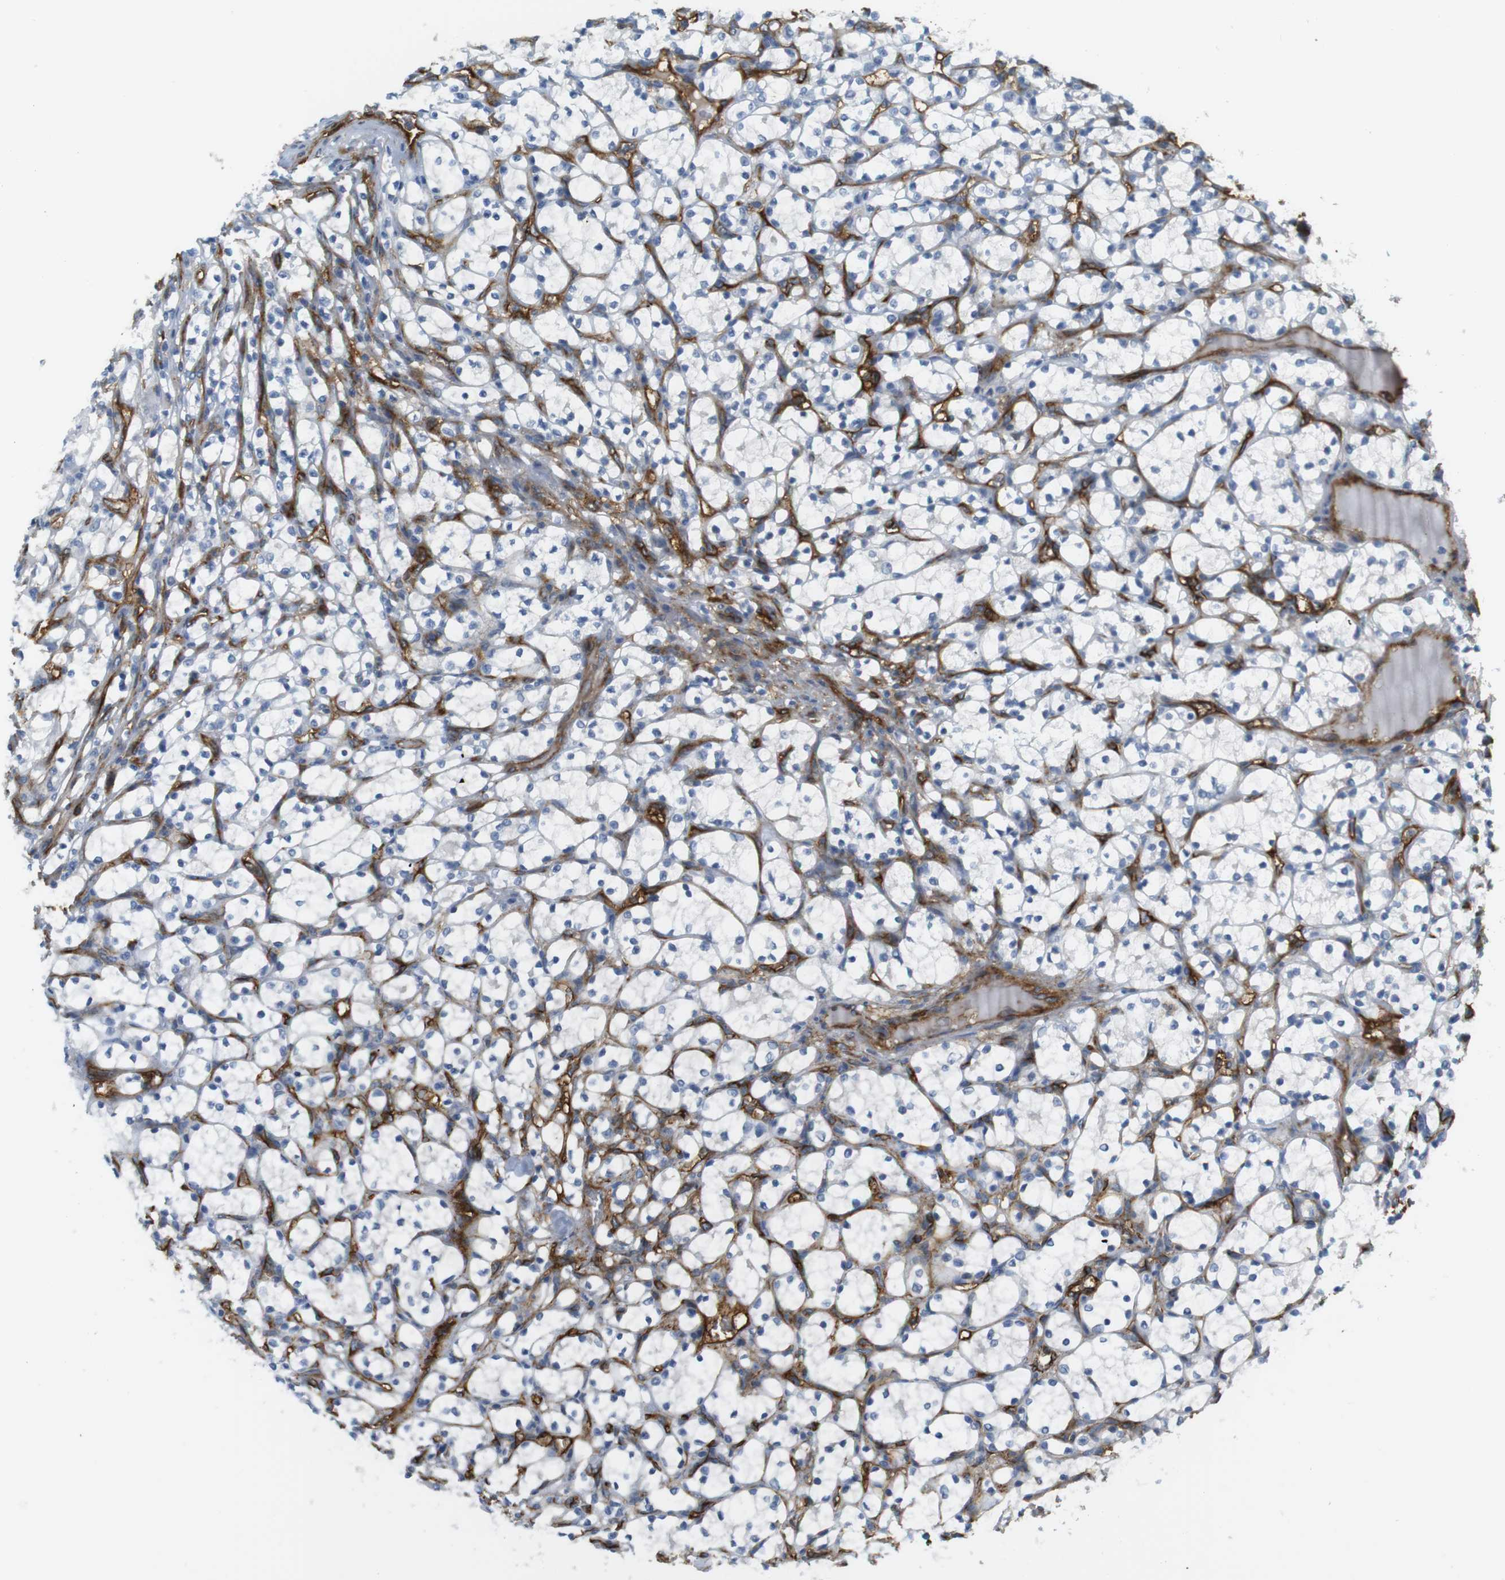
{"staining": {"intensity": "negative", "quantity": "none", "location": "none"}, "tissue": "renal cancer", "cell_type": "Tumor cells", "image_type": "cancer", "snomed": [{"axis": "morphology", "description": "Adenocarcinoma, NOS"}, {"axis": "topography", "description": "Kidney"}], "caption": "Protein analysis of renal adenocarcinoma reveals no significant positivity in tumor cells.", "gene": "F2R", "patient": {"sex": "female", "age": 69}}